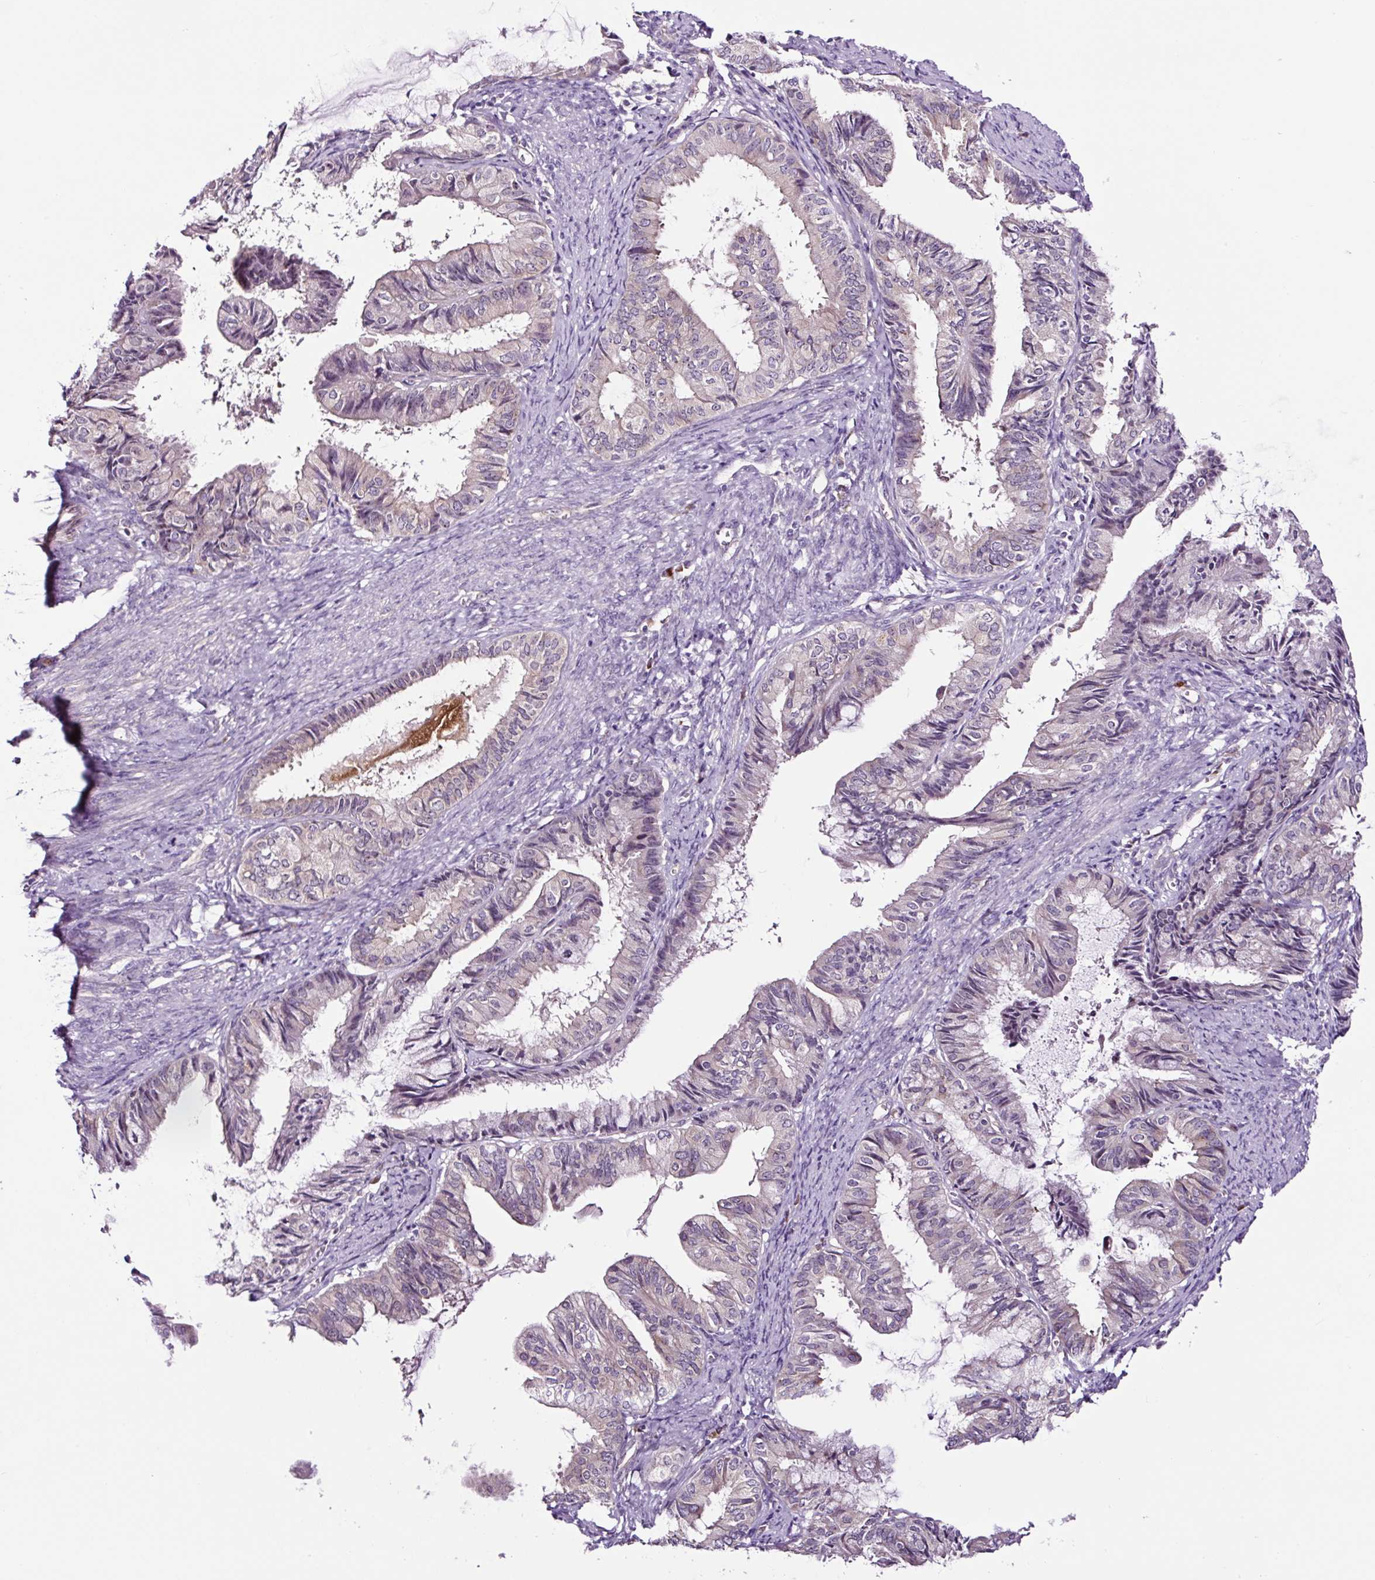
{"staining": {"intensity": "negative", "quantity": "none", "location": "none"}, "tissue": "endometrial cancer", "cell_type": "Tumor cells", "image_type": "cancer", "snomed": [{"axis": "morphology", "description": "Adenocarcinoma, NOS"}, {"axis": "topography", "description": "Endometrium"}], "caption": "Human endometrial cancer (adenocarcinoma) stained for a protein using IHC displays no expression in tumor cells.", "gene": "NOM1", "patient": {"sex": "female", "age": 86}}